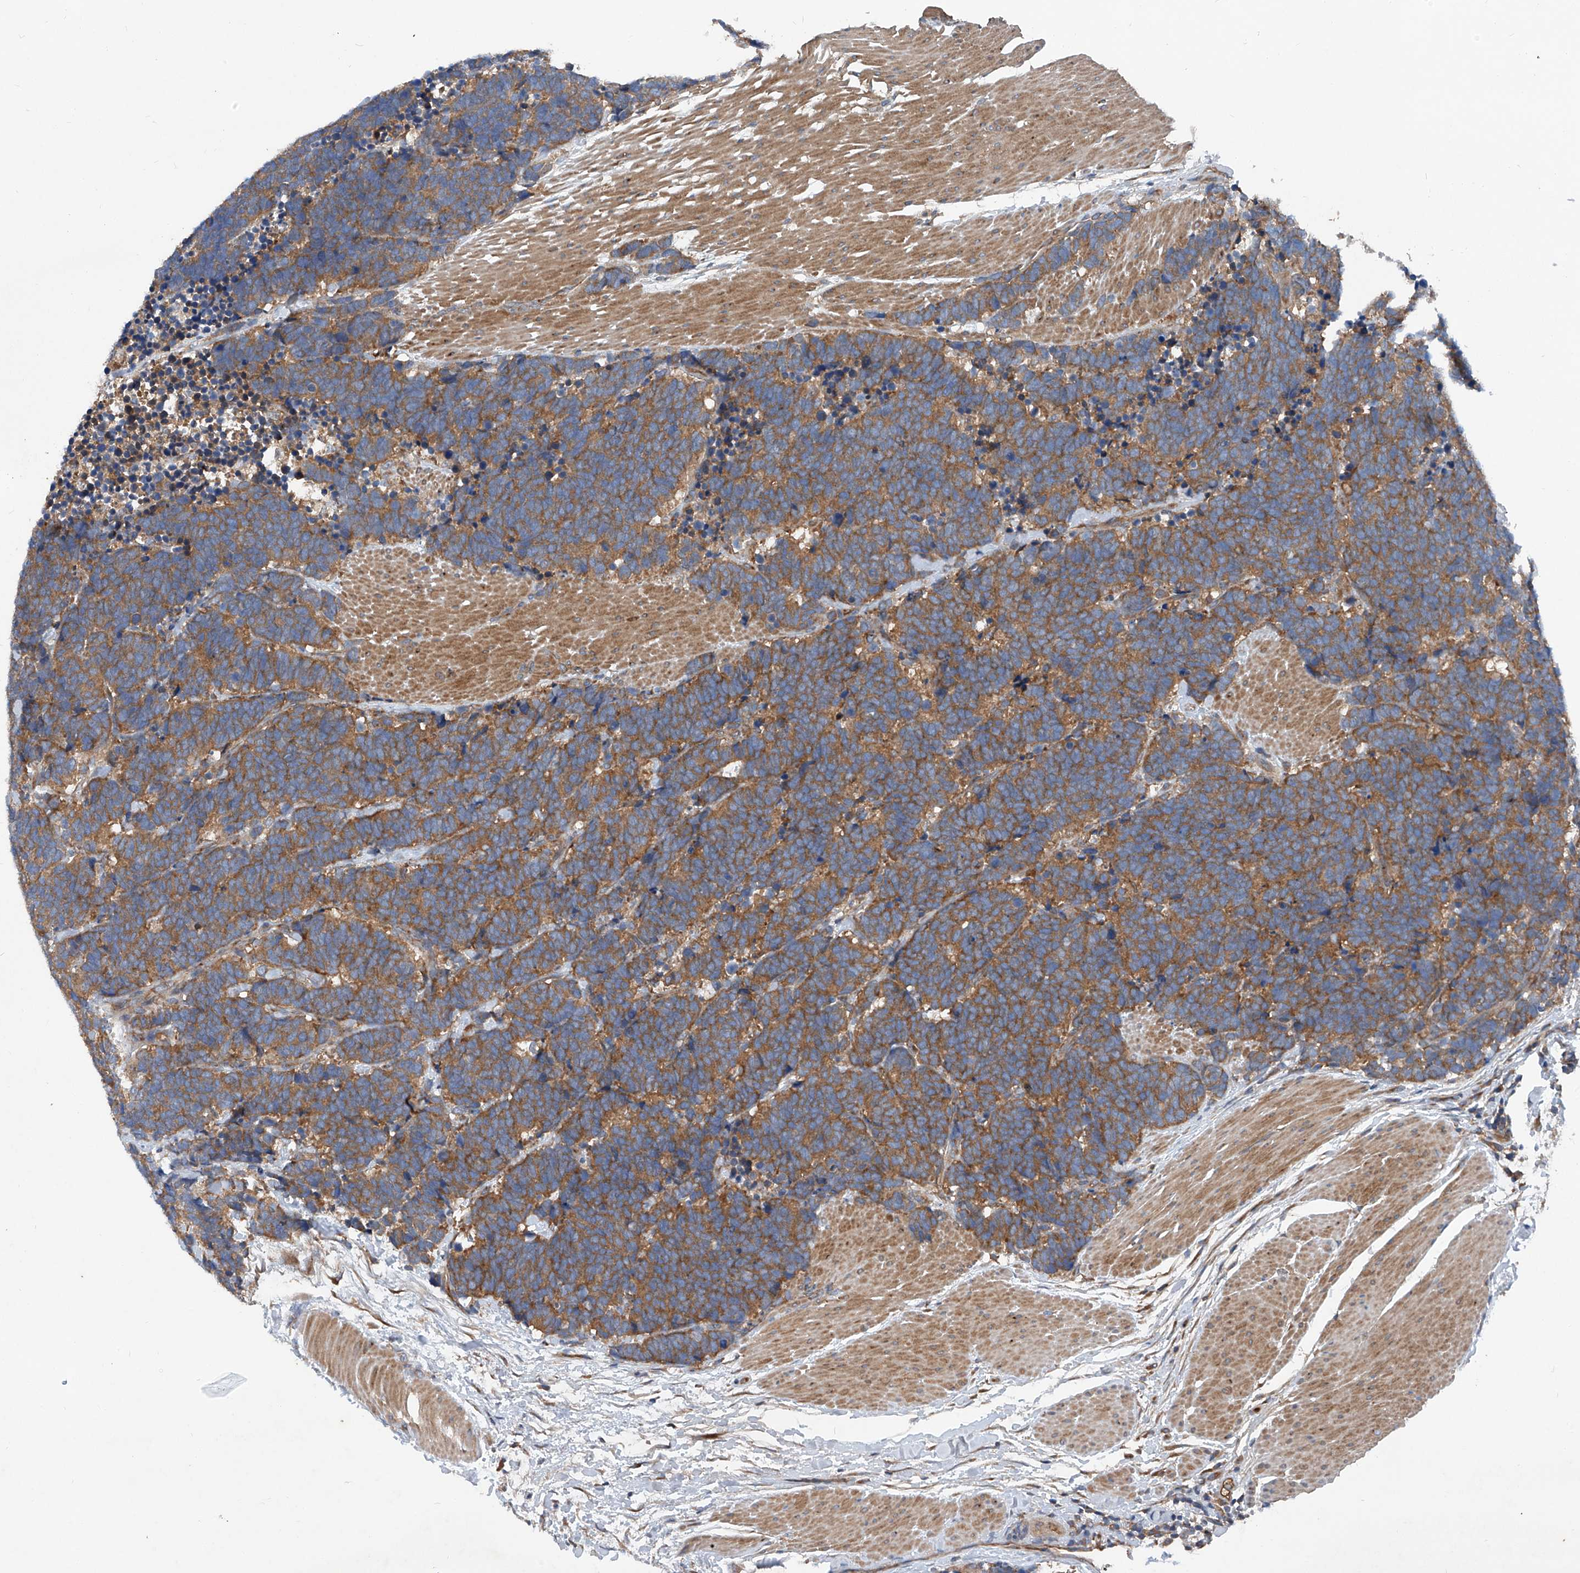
{"staining": {"intensity": "moderate", "quantity": ">75%", "location": "cytoplasmic/membranous"}, "tissue": "carcinoid", "cell_type": "Tumor cells", "image_type": "cancer", "snomed": [{"axis": "morphology", "description": "Carcinoma, NOS"}, {"axis": "morphology", "description": "Carcinoid, malignant, NOS"}, {"axis": "topography", "description": "Urinary bladder"}], "caption": "Protein staining of carcinoid (malignant) tissue demonstrates moderate cytoplasmic/membranous expression in about >75% of tumor cells.", "gene": "ASCC3", "patient": {"sex": "male", "age": 57}}